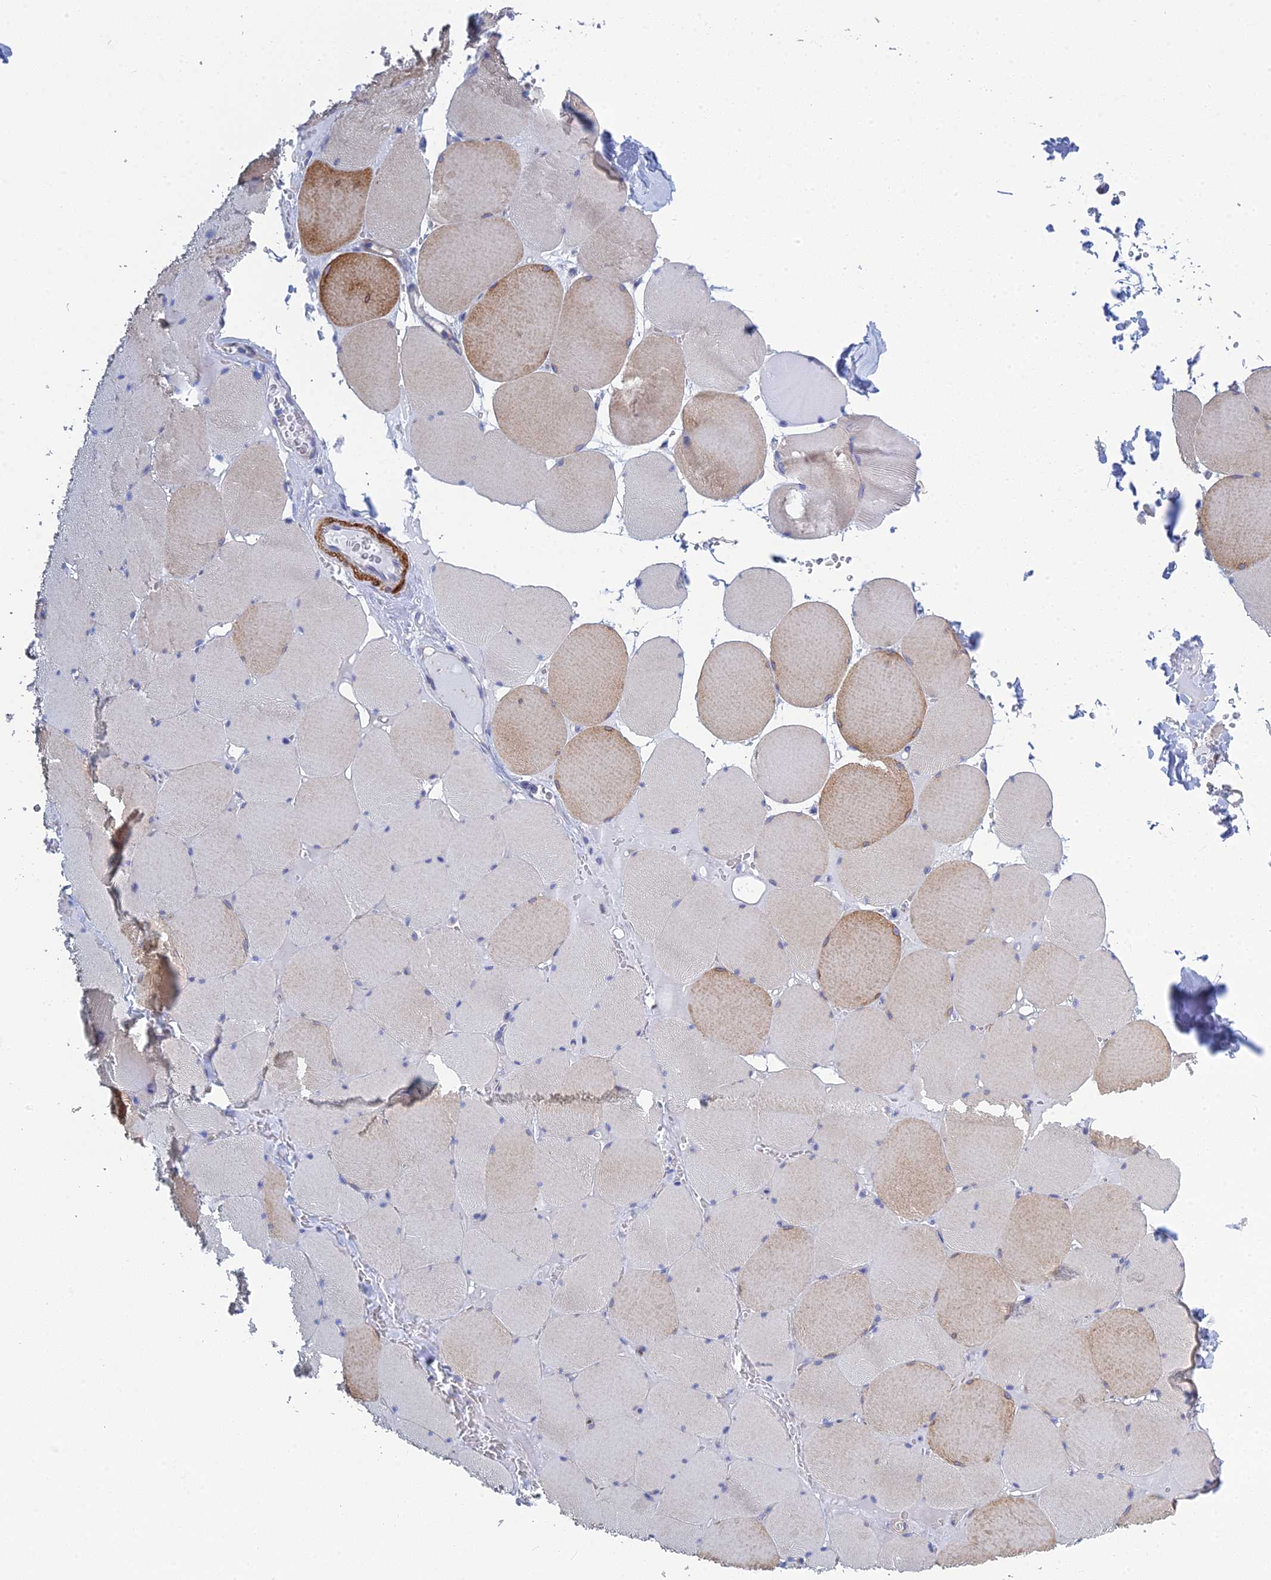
{"staining": {"intensity": "moderate", "quantity": "<25%", "location": "cytoplasmic/membranous"}, "tissue": "skeletal muscle", "cell_type": "Myocytes", "image_type": "normal", "snomed": [{"axis": "morphology", "description": "Normal tissue, NOS"}, {"axis": "topography", "description": "Skeletal muscle"}, {"axis": "topography", "description": "Head-Neck"}], "caption": "Myocytes exhibit moderate cytoplasmic/membranous positivity in about <25% of cells in benign skeletal muscle.", "gene": "PCDHA8", "patient": {"sex": "male", "age": 66}}